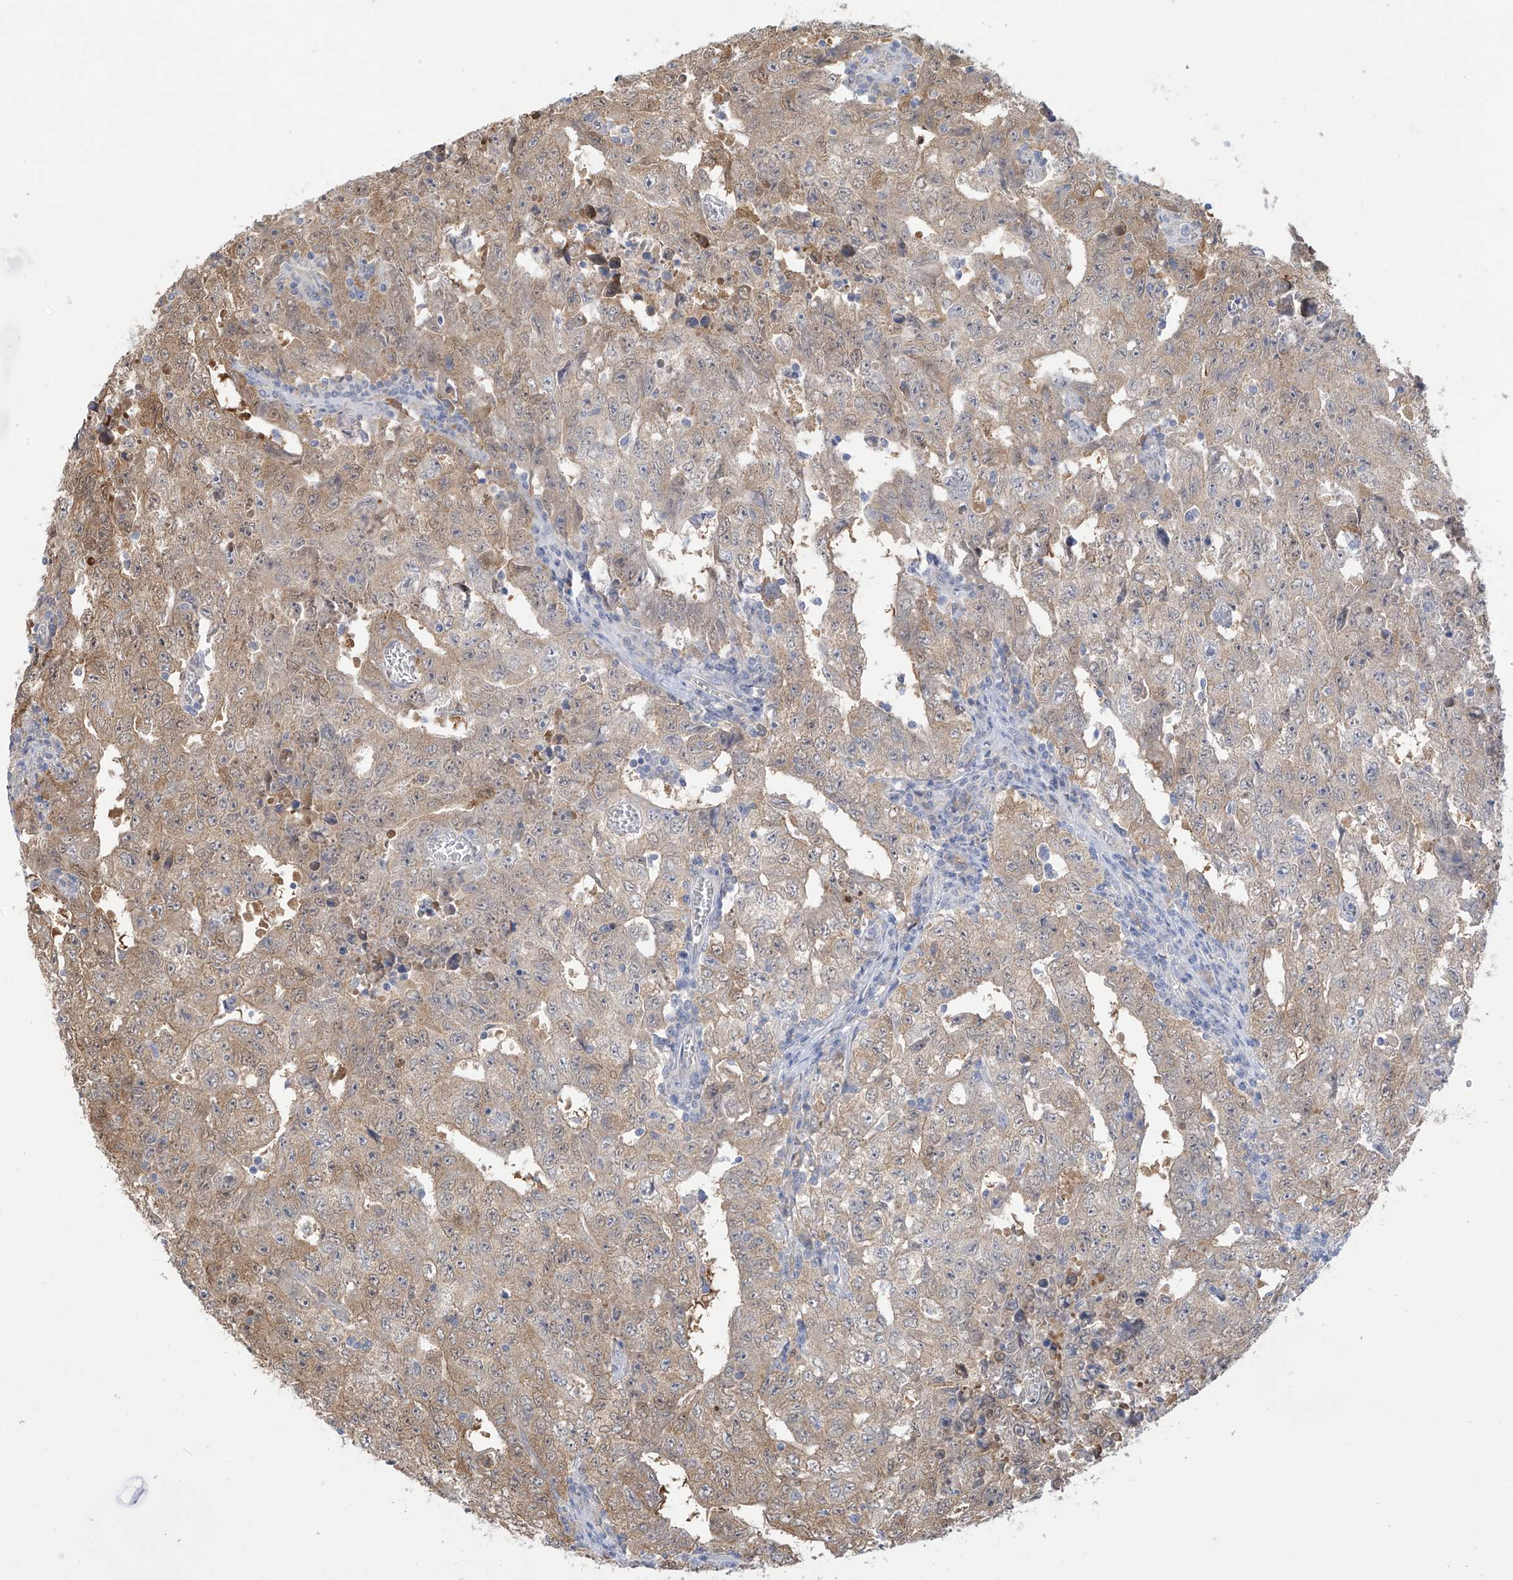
{"staining": {"intensity": "moderate", "quantity": ">75%", "location": "cytoplasmic/membranous,nuclear"}, "tissue": "testis cancer", "cell_type": "Tumor cells", "image_type": "cancer", "snomed": [{"axis": "morphology", "description": "Carcinoma, Embryonal, NOS"}, {"axis": "topography", "description": "Testis"}], "caption": "The photomicrograph shows immunohistochemical staining of testis cancer. There is moderate cytoplasmic/membranous and nuclear expression is appreciated in about >75% of tumor cells.", "gene": "IDH1", "patient": {"sex": "male", "age": 26}}